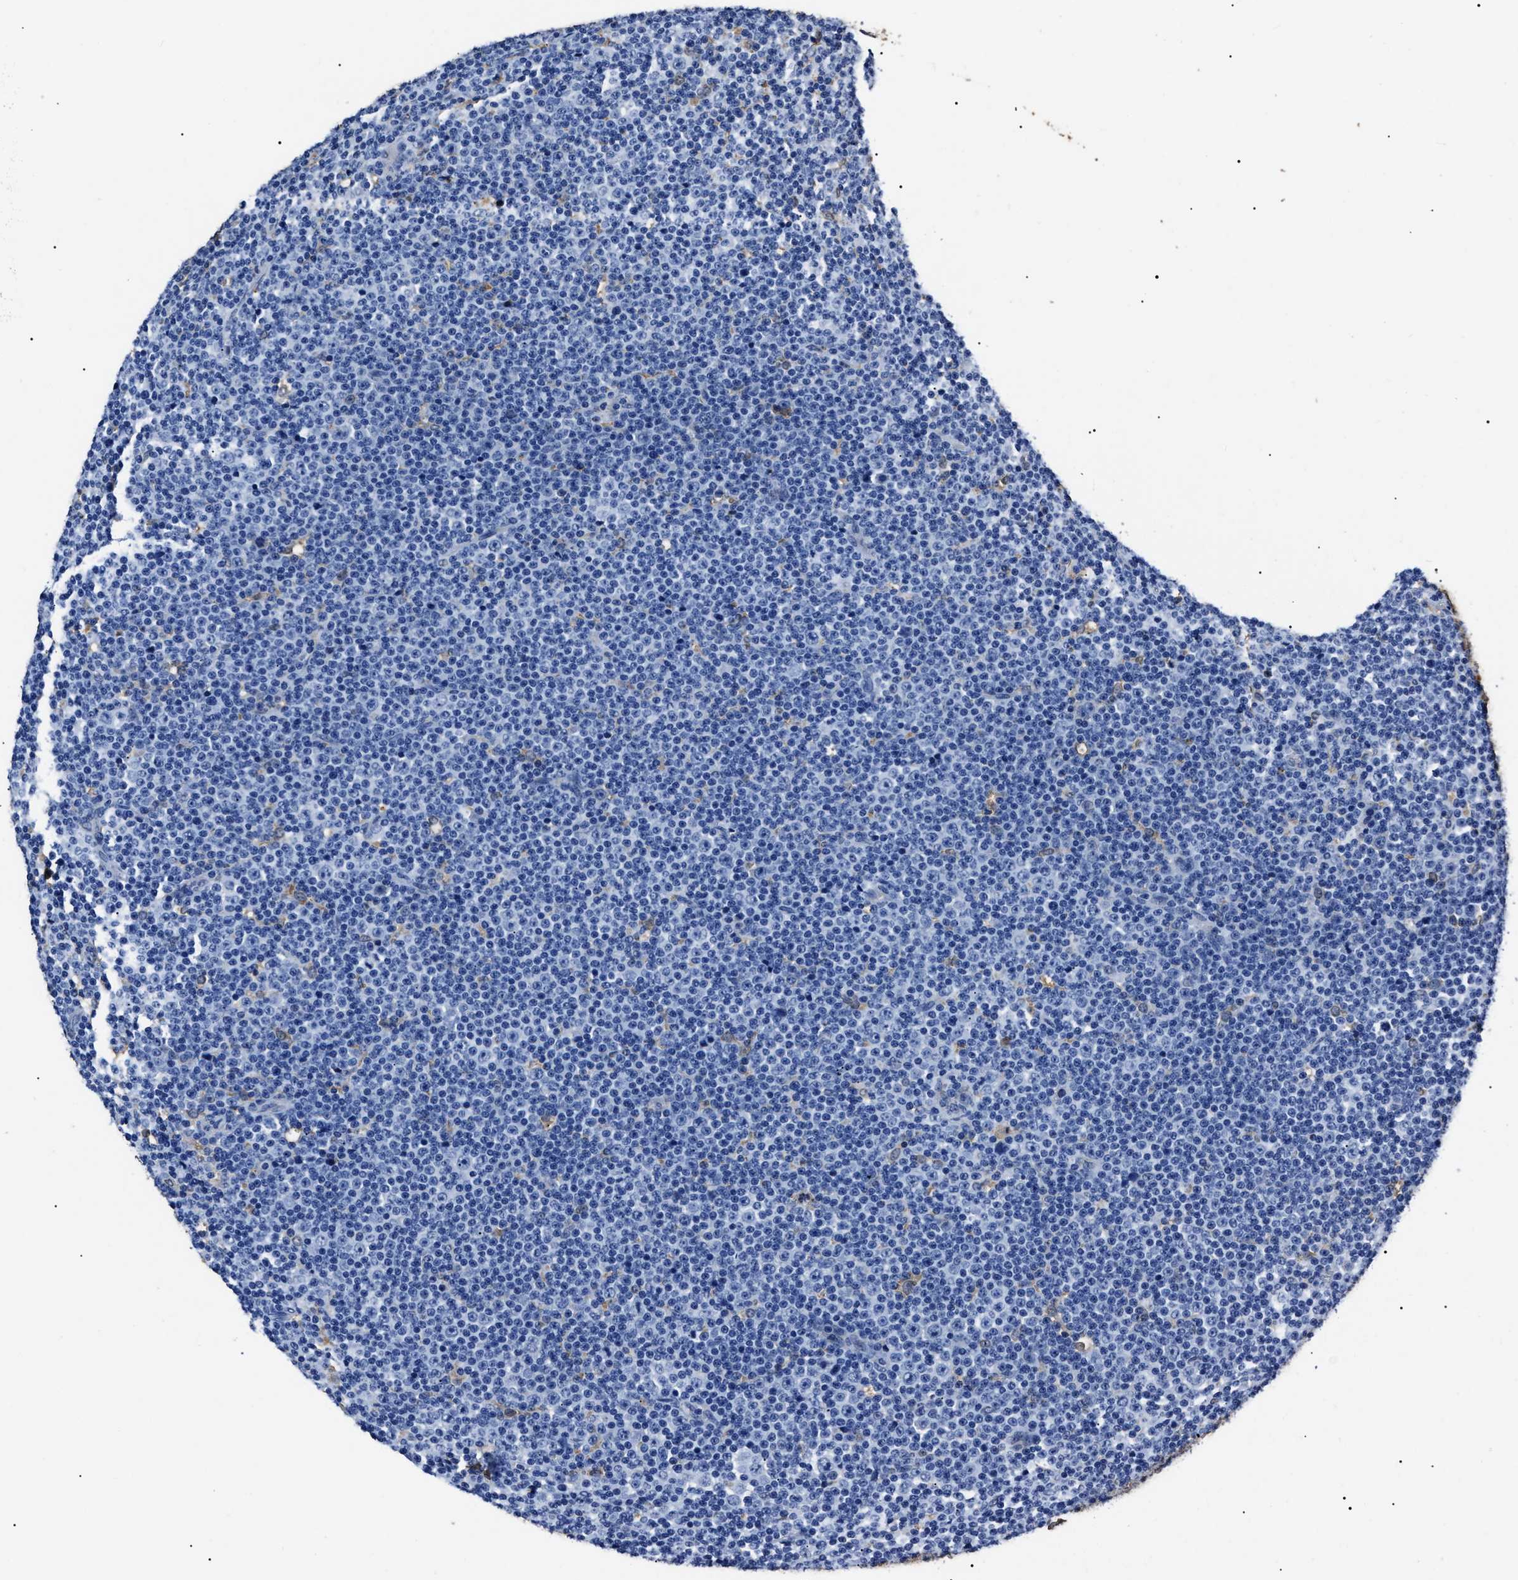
{"staining": {"intensity": "negative", "quantity": "none", "location": "none"}, "tissue": "lymphoma", "cell_type": "Tumor cells", "image_type": "cancer", "snomed": [{"axis": "morphology", "description": "Malignant lymphoma, non-Hodgkin's type, Low grade"}, {"axis": "topography", "description": "Lymph node"}], "caption": "Photomicrograph shows no protein expression in tumor cells of low-grade malignant lymphoma, non-Hodgkin's type tissue.", "gene": "ALDH1A1", "patient": {"sex": "female", "age": 67}}